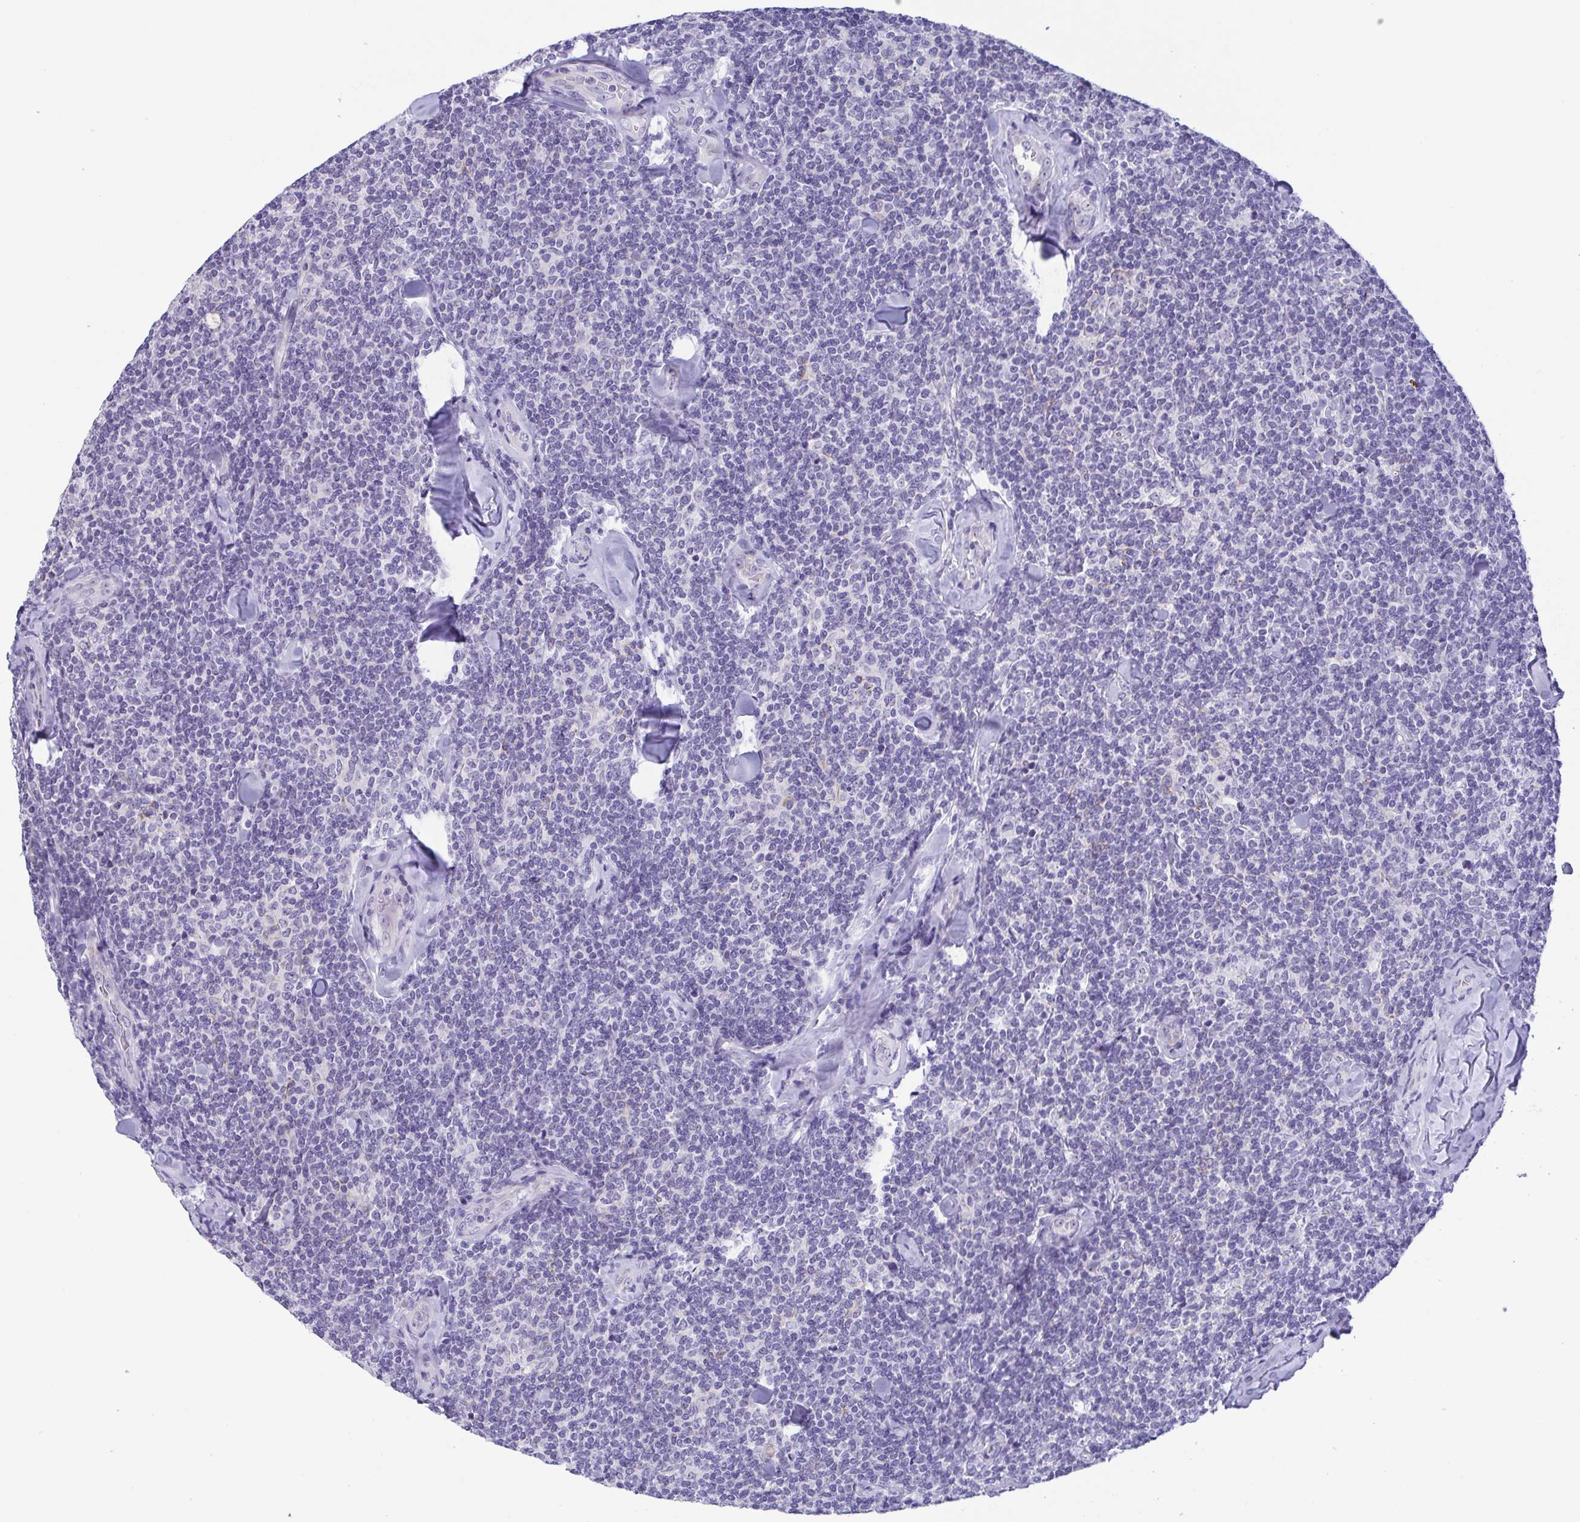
{"staining": {"intensity": "negative", "quantity": "none", "location": "none"}, "tissue": "lymphoma", "cell_type": "Tumor cells", "image_type": "cancer", "snomed": [{"axis": "morphology", "description": "Malignant lymphoma, non-Hodgkin's type, Low grade"}, {"axis": "topography", "description": "Lymph node"}], "caption": "DAB immunohistochemical staining of malignant lymphoma, non-Hodgkin's type (low-grade) demonstrates no significant staining in tumor cells. (Brightfield microscopy of DAB IHC at high magnification).", "gene": "MYL7", "patient": {"sex": "female", "age": 56}}